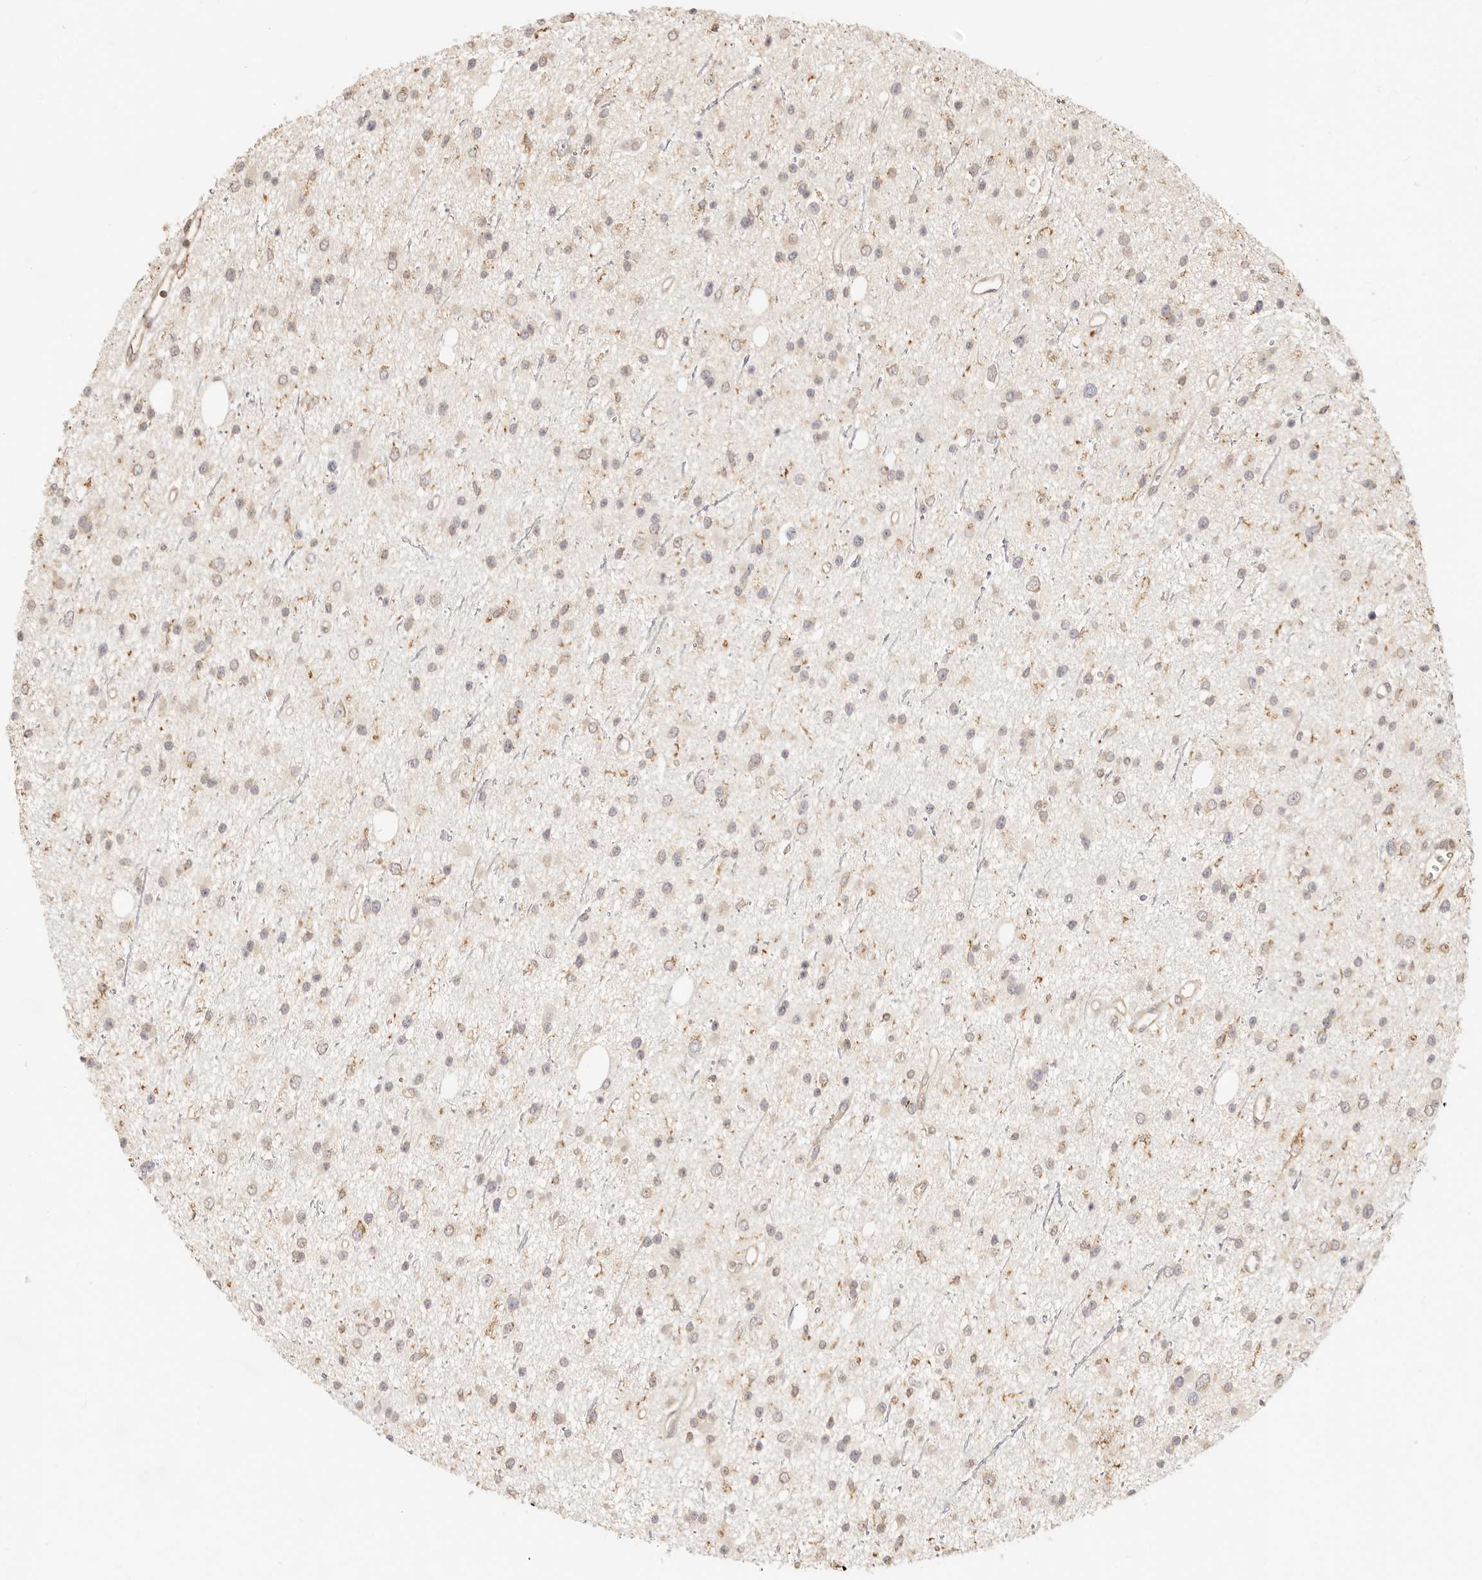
{"staining": {"intensity": "weak", "quantity": "<25%", "location": "cytoplasmic/membranous"}, "tissue": "glioma", "cell_type": "Tumor cells", "image_type": "cancer", "snomed": [{"axis": "morphology", "description": "Glioma, malignant, Low grade"}, {"axis": "topography", "description": "Cerebral cortex"}], "caption": "IHC of glioma reveals no positivity in tumor cells.", "gene": "TIMM17A", "patient": {"sex": "female", "age": 39}}